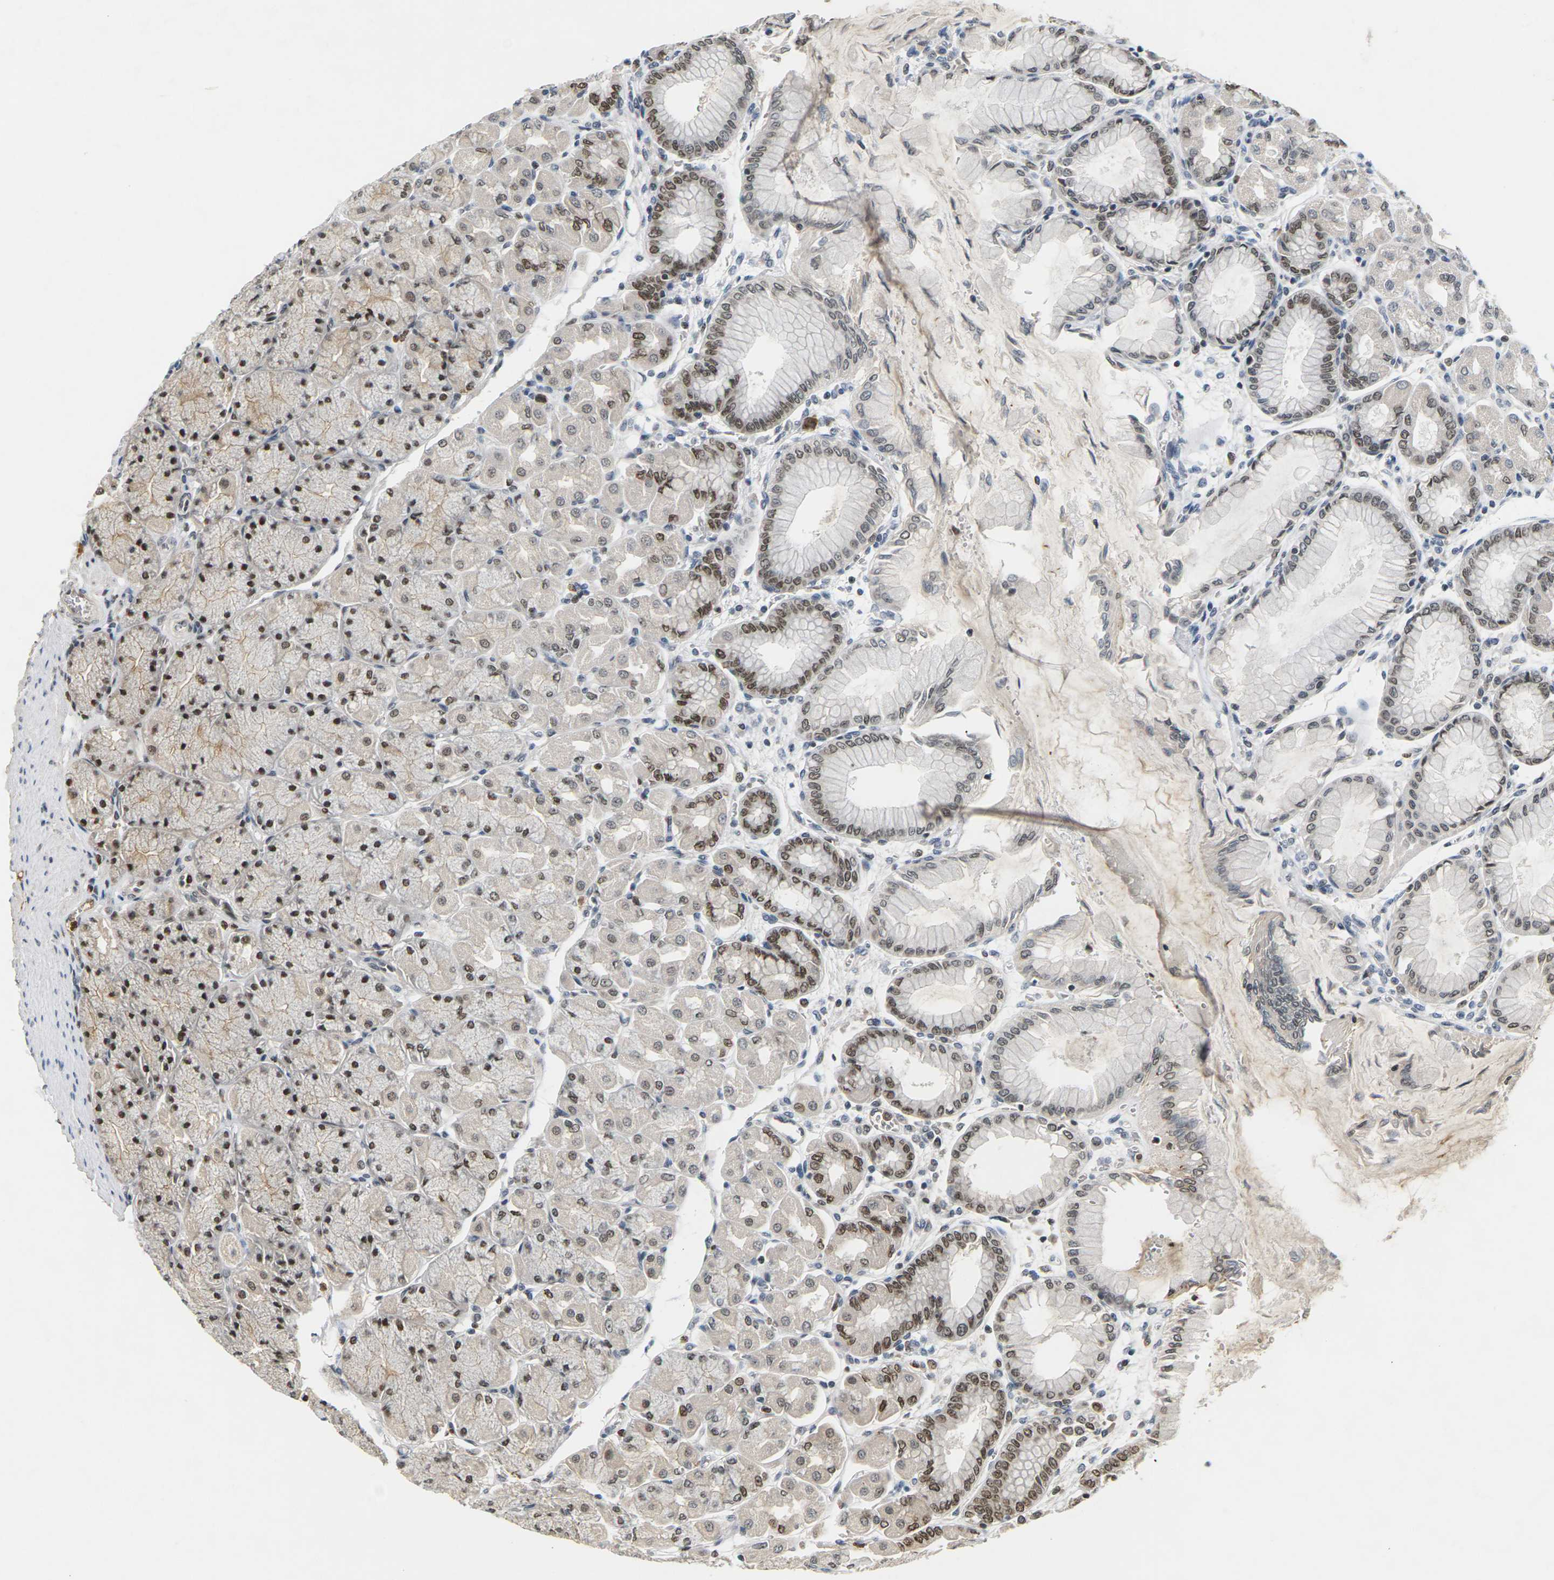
{"staining": {"intensity": "strong", "quantity": ">75%", "location": "nuclear"}, "tissue": "stomach", "cell_type": "Glandular cells", "image_type": "normal", "snomed": [{"axis": "morphology", "description": "Normal tissue, NOS"}, {"axis": "topography", "description": "Stomach, upper"}], "caption": "Unremarkable stomach was stained to show a protein in brown. There is high levels of strong nuclear staining in approximately >75% of glandular cells.", "gene": "NELFA", "patient": {"sex": "female", "age": 56}}